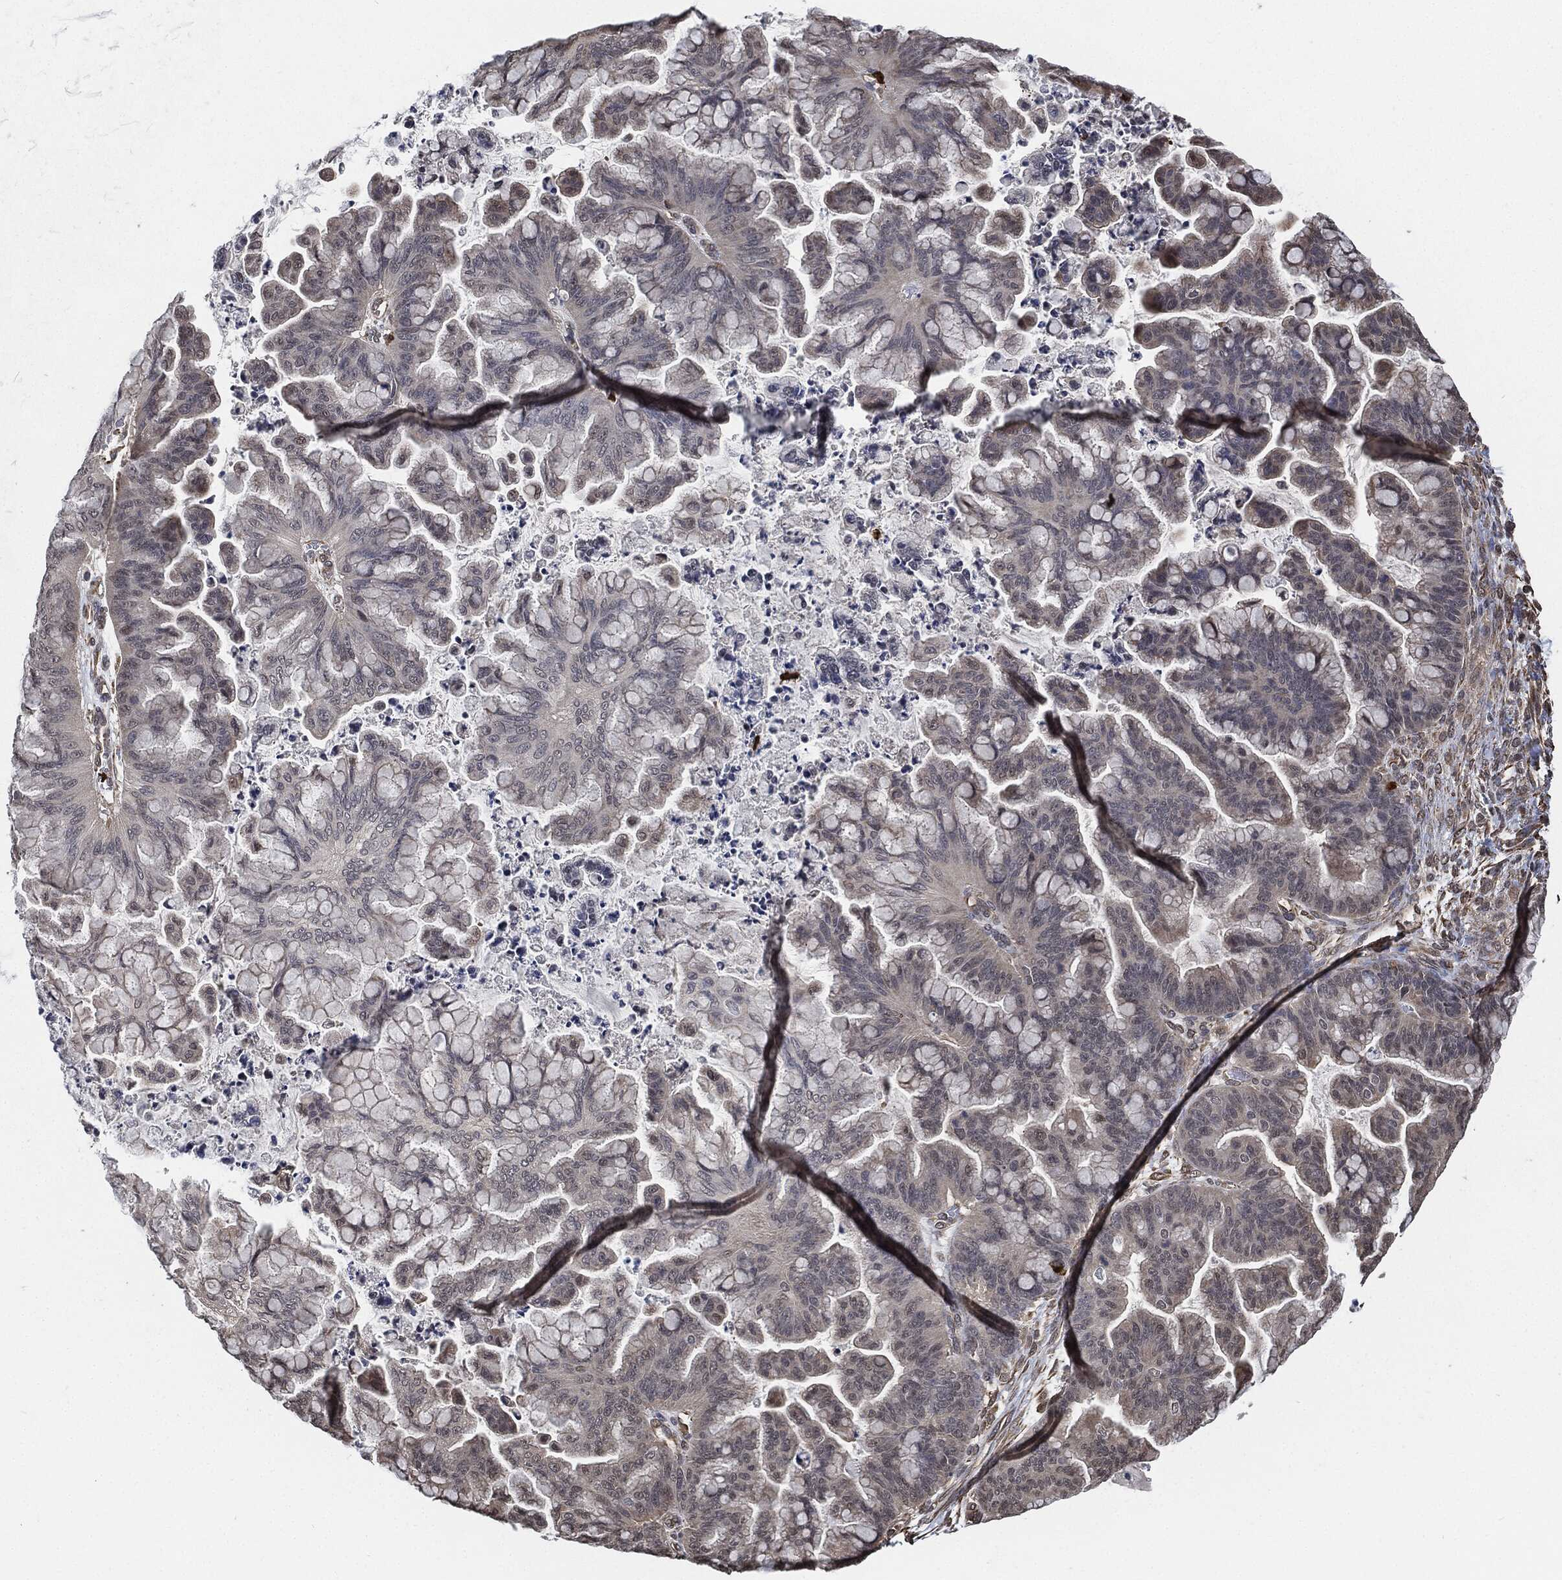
{"staining": {"intensity": "negative", "quantity": "none", "location": "none"}, "tissue": "ovarian cancer", "cell_type": "Tumor cells", "image_type": "cancer", "snomed": [{"axis": "morphology", "description": "Cystadenocarcinoma, mucinous, NOS"}, {"axis": "topography", "description": "Ovary"}], "caption": "Tumor cells show no significant protein staining in ovarian cancer.", "gene": "S100A9", "patient": {"sex": "female", "age": 67}}